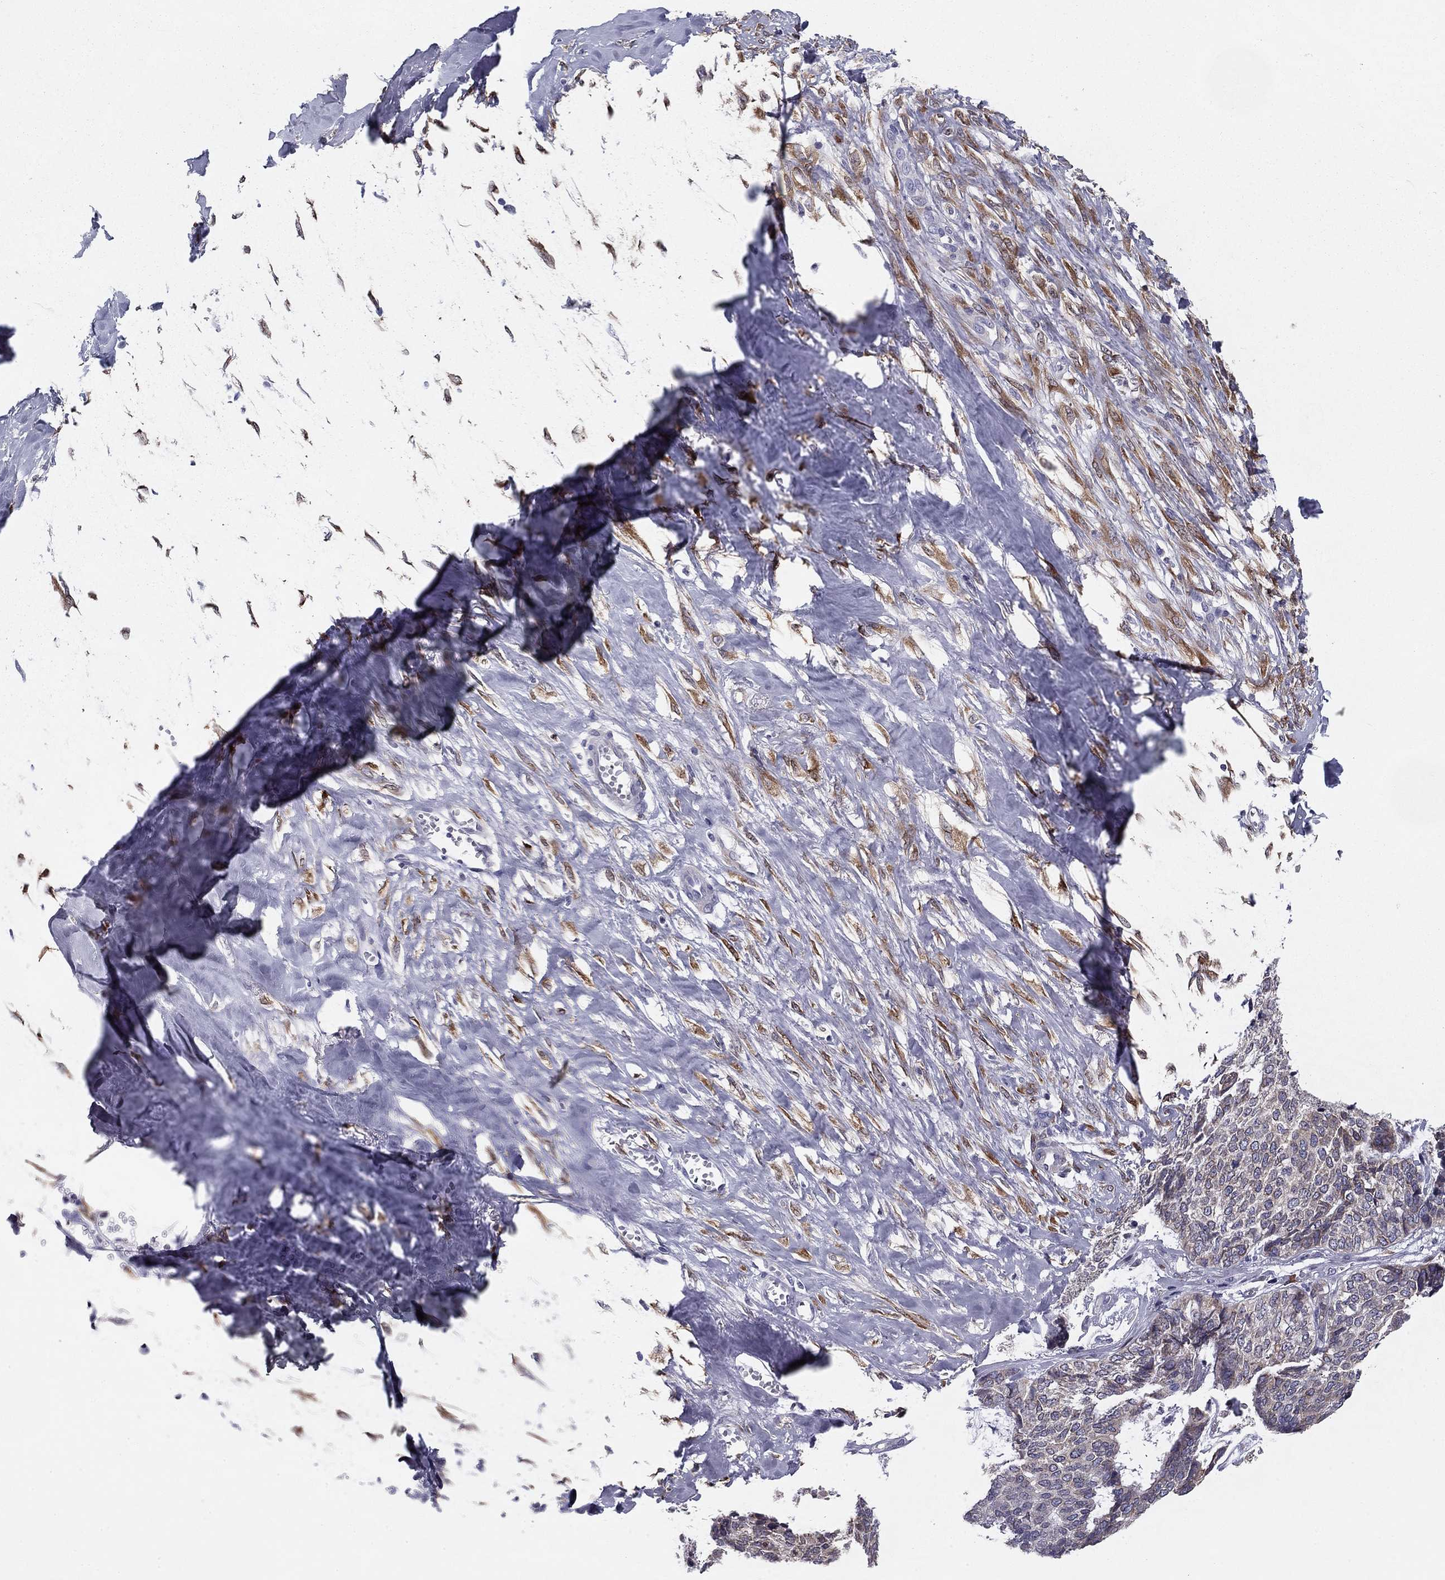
{"staining": {"intensity": "moderate", "quantity": "<25%", "location": "cytoplasmic/membranous"}, "tissue": "skin cancer", "cell_type": "Tumor cells", "image_type": "cancer", "snomed": [{"axis": "morphology", "description": "Basal cell carcinoma"}, {"axis": "topography", "description": "Skin"}], "caption": "Tumor cells show moderate cytoplasmic/membranous staining in about <25% of cells in skin cancer (basal cell carcinoma).", "gene": "TMED3", "patient": {"sex": "male", "age": 86}}